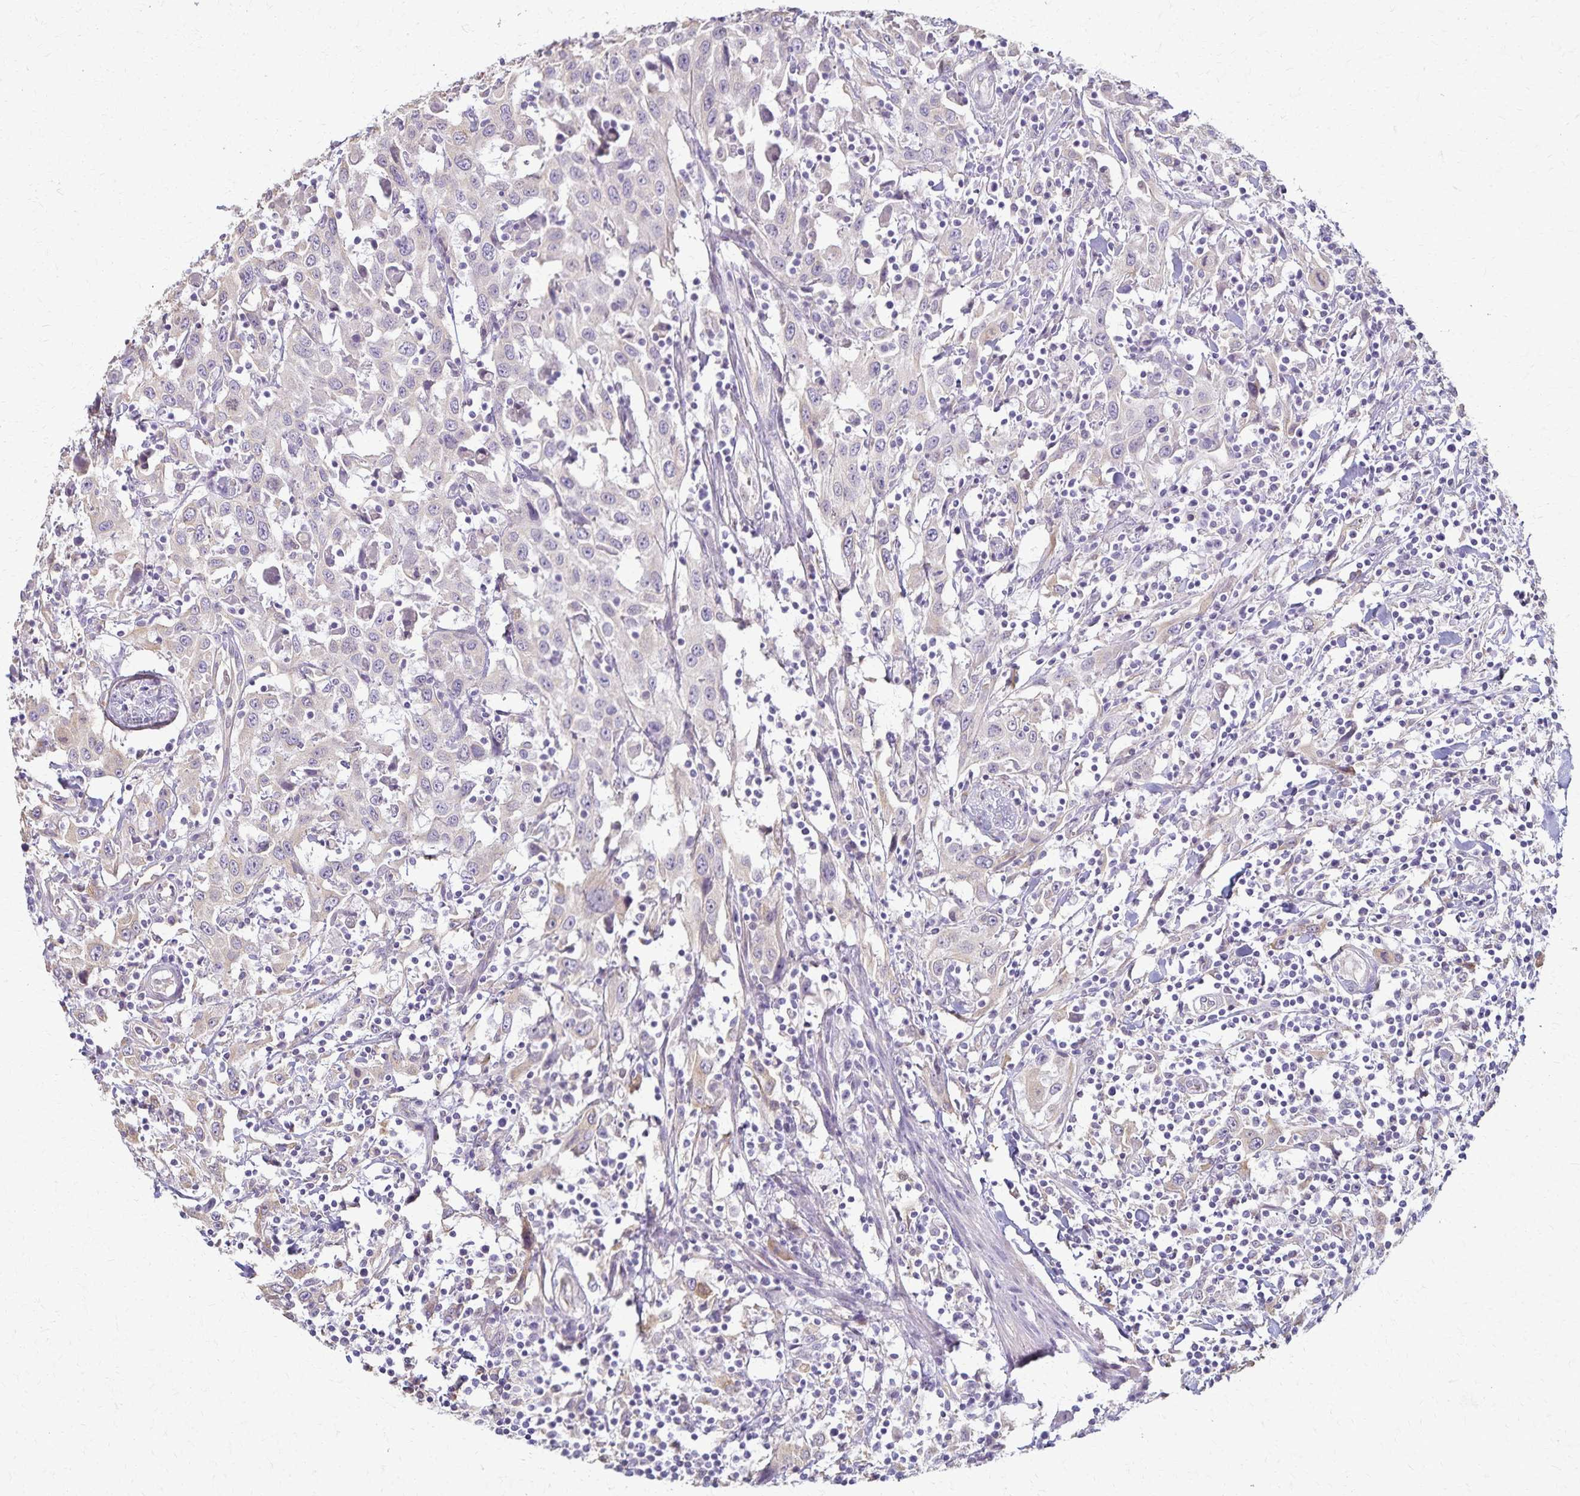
{"staining": {"intensity": "negative", "quantity": "none", "location": "none"}, "tissue": "urothelial cancer", "cell_type": "Tumor cells", "image_type": "cancer", "snomed": [{"axis": "morphology", "description": "Urothelial carcinoma, High grade"}, {"axis": "topography", "description": "Urinary bladder"}], "caption": "DAB (3,3'-diaminobenzidine) immunohistochemical staining of urothelial cancer reveals no significant positivity in tumor cells.", "gene": "KISS1", "patient": {"sex": "male", "age": 61}}